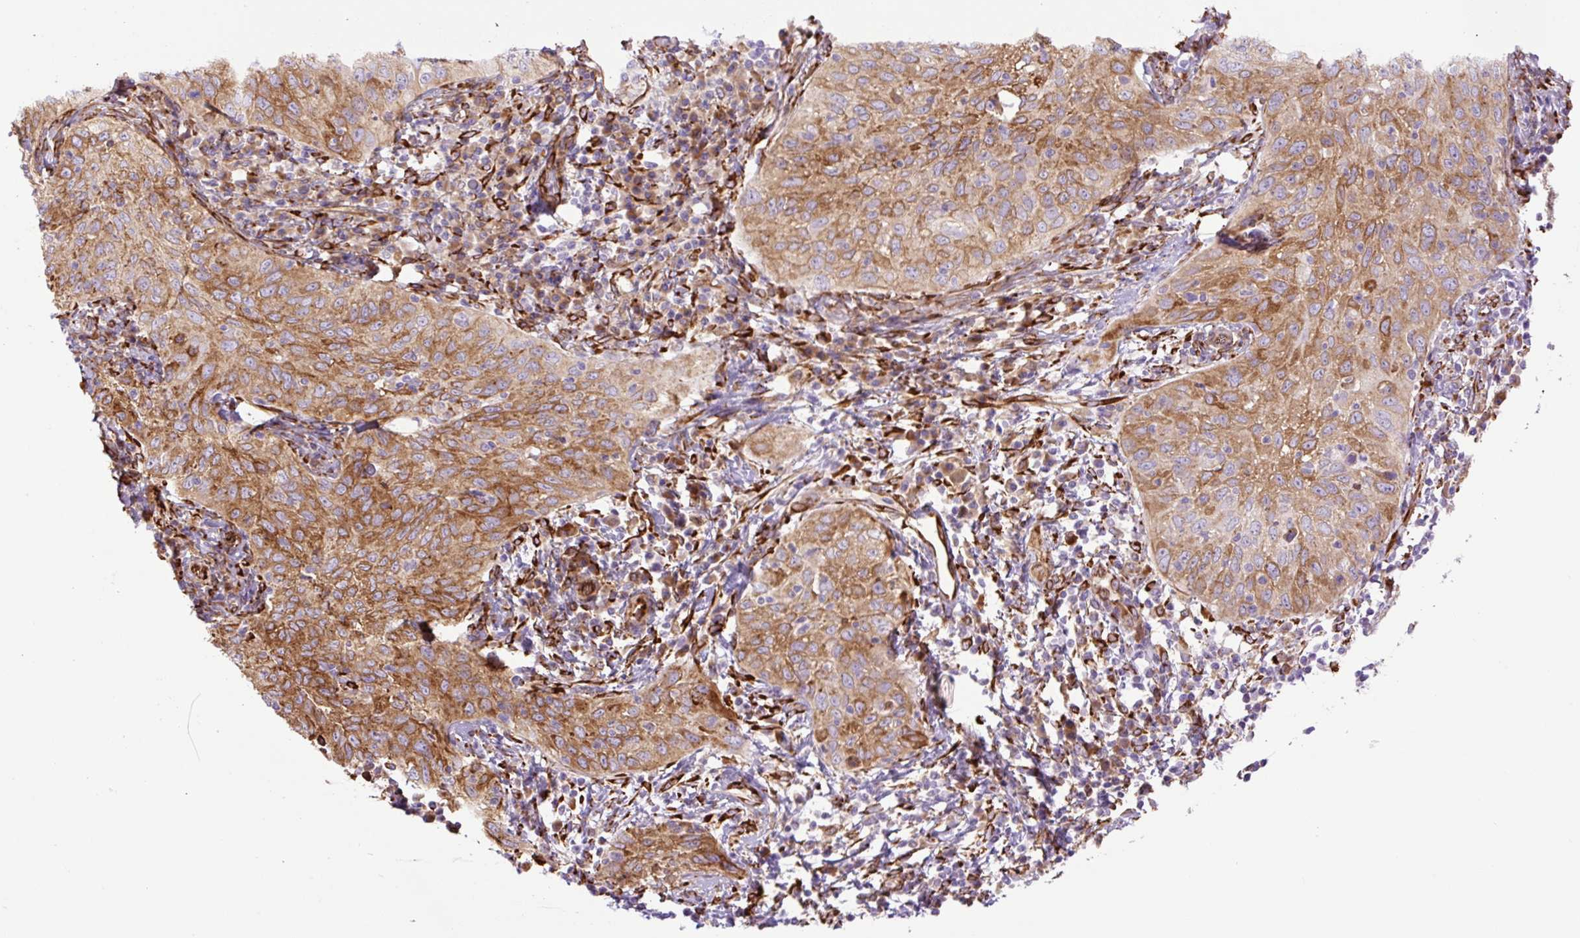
{"staining": {"intensity": "moderate", "quantity": ">75%", "location": "cytoplasmic/membranous"}, "tissue": "cervical cancer", "cell_type": "Tumor cells", "image_type": "cancer", "snomed": [{"axis": "morphology", "description": "Squamous cell carcinoma, NOS"}, {"axis": "topography", "description": "Cervix"}], "caption": "IHC photomicrograph of neoplastic tissue: cervical cancer (squamous cell carcinoma) stained using IHC demonstrates medium levels of moderate protein expression localized specifically in the cytoplasmic/membranous of tumor cells, appearing as a cytoplasmic/membranous brown color.", "gene": "RAB30", "patient": {"sex": "female", "age": 52}}